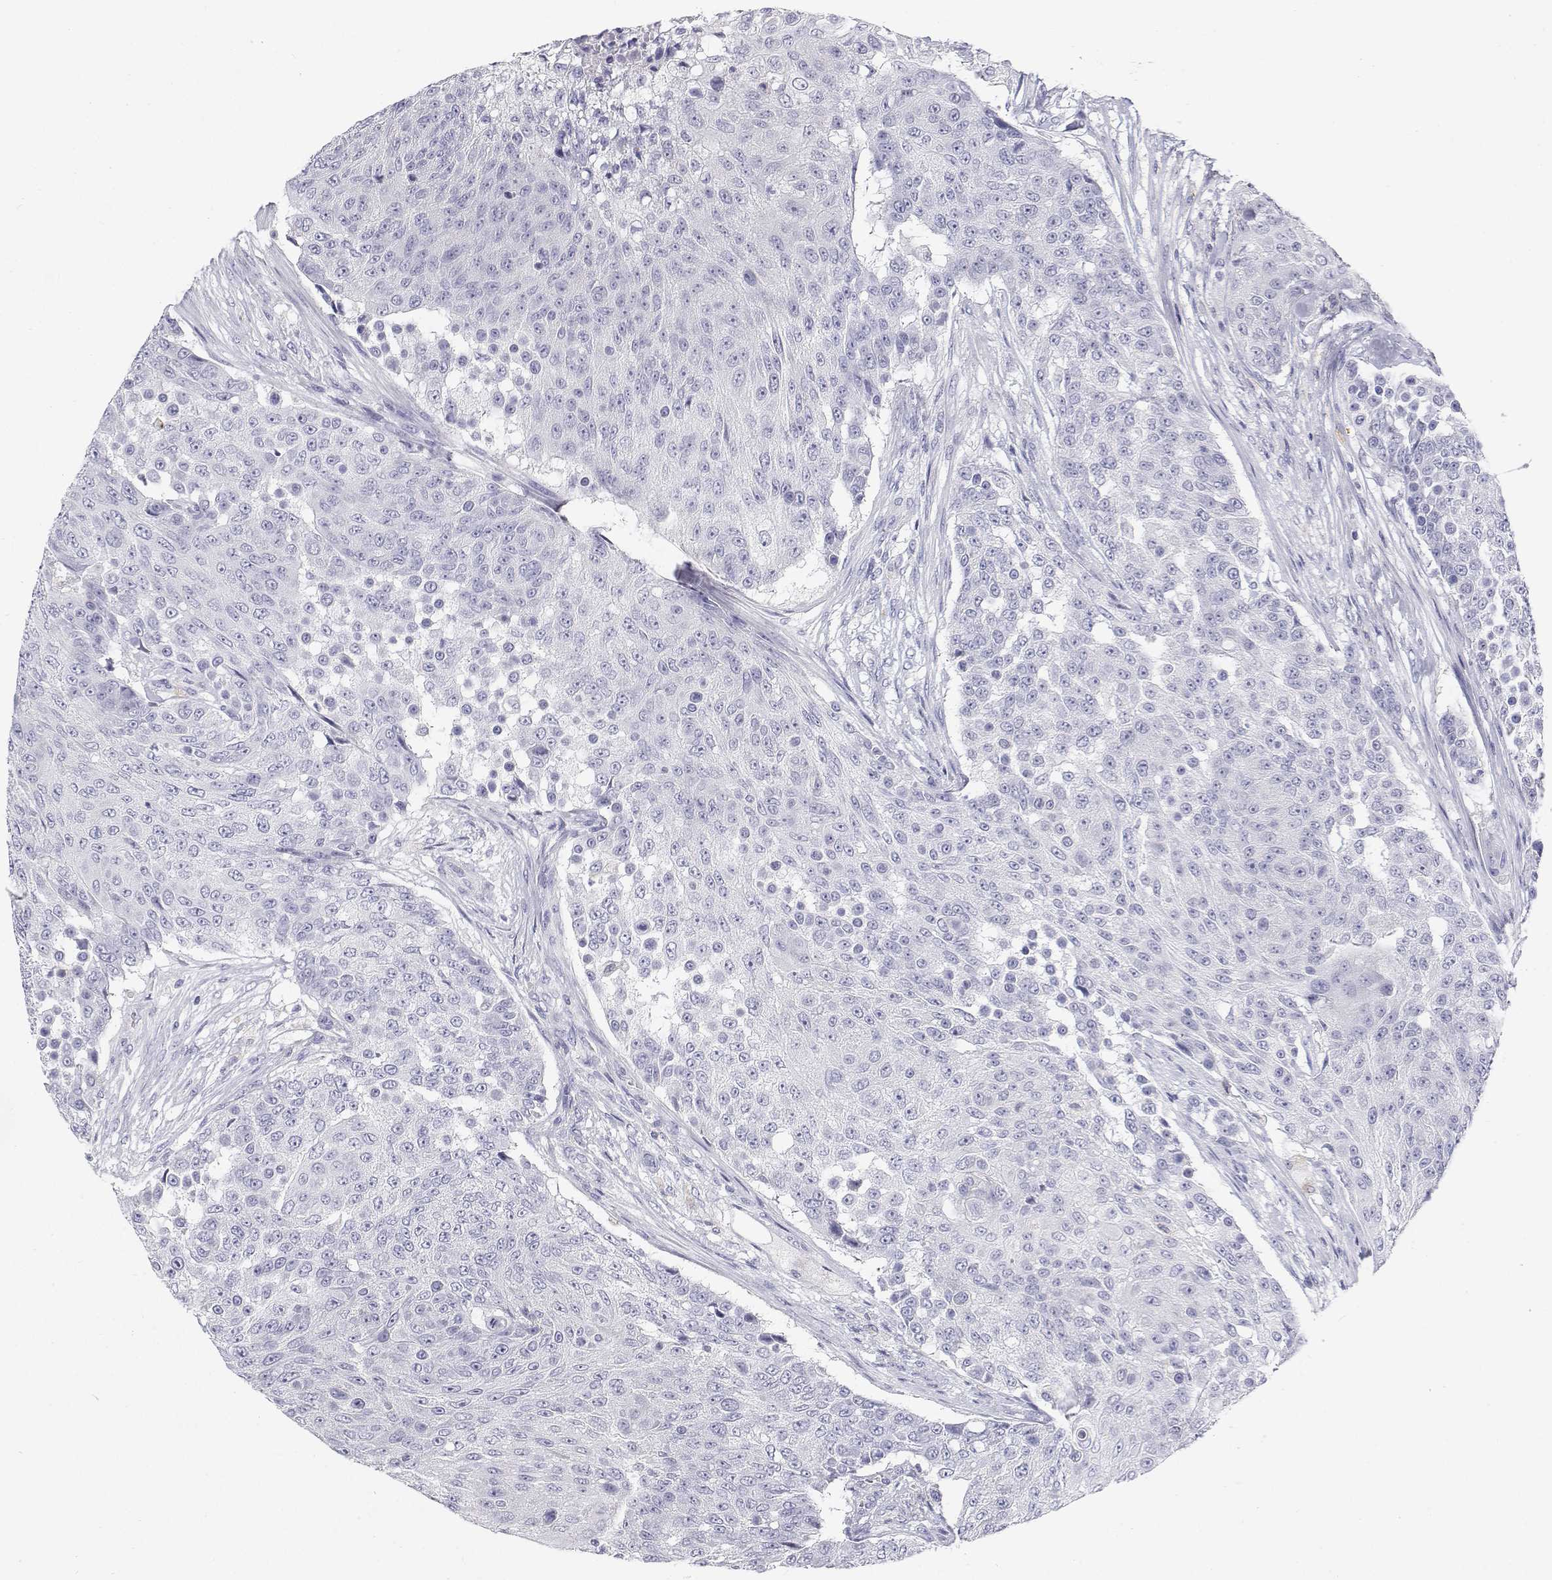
{"staining": {"intensity": "negative", "quantity": "none", "location": "none"}, "tissue": "urothelial cancer", "cell_type": "Tumor cells", "image_type": "cancer", "snomed": [{"axis": "morphology", "description": "Urothelial carcinoma, High grade"}, {"axis": "topography", "description": "Urinary bladder"}], "caption": "DAB immunohistochemical staining of high-grade urothelial carcinoma displays no significant positivity in tumor cells.", "gene": "NCR2", "patient": {"sex": "female", "age": 63}}